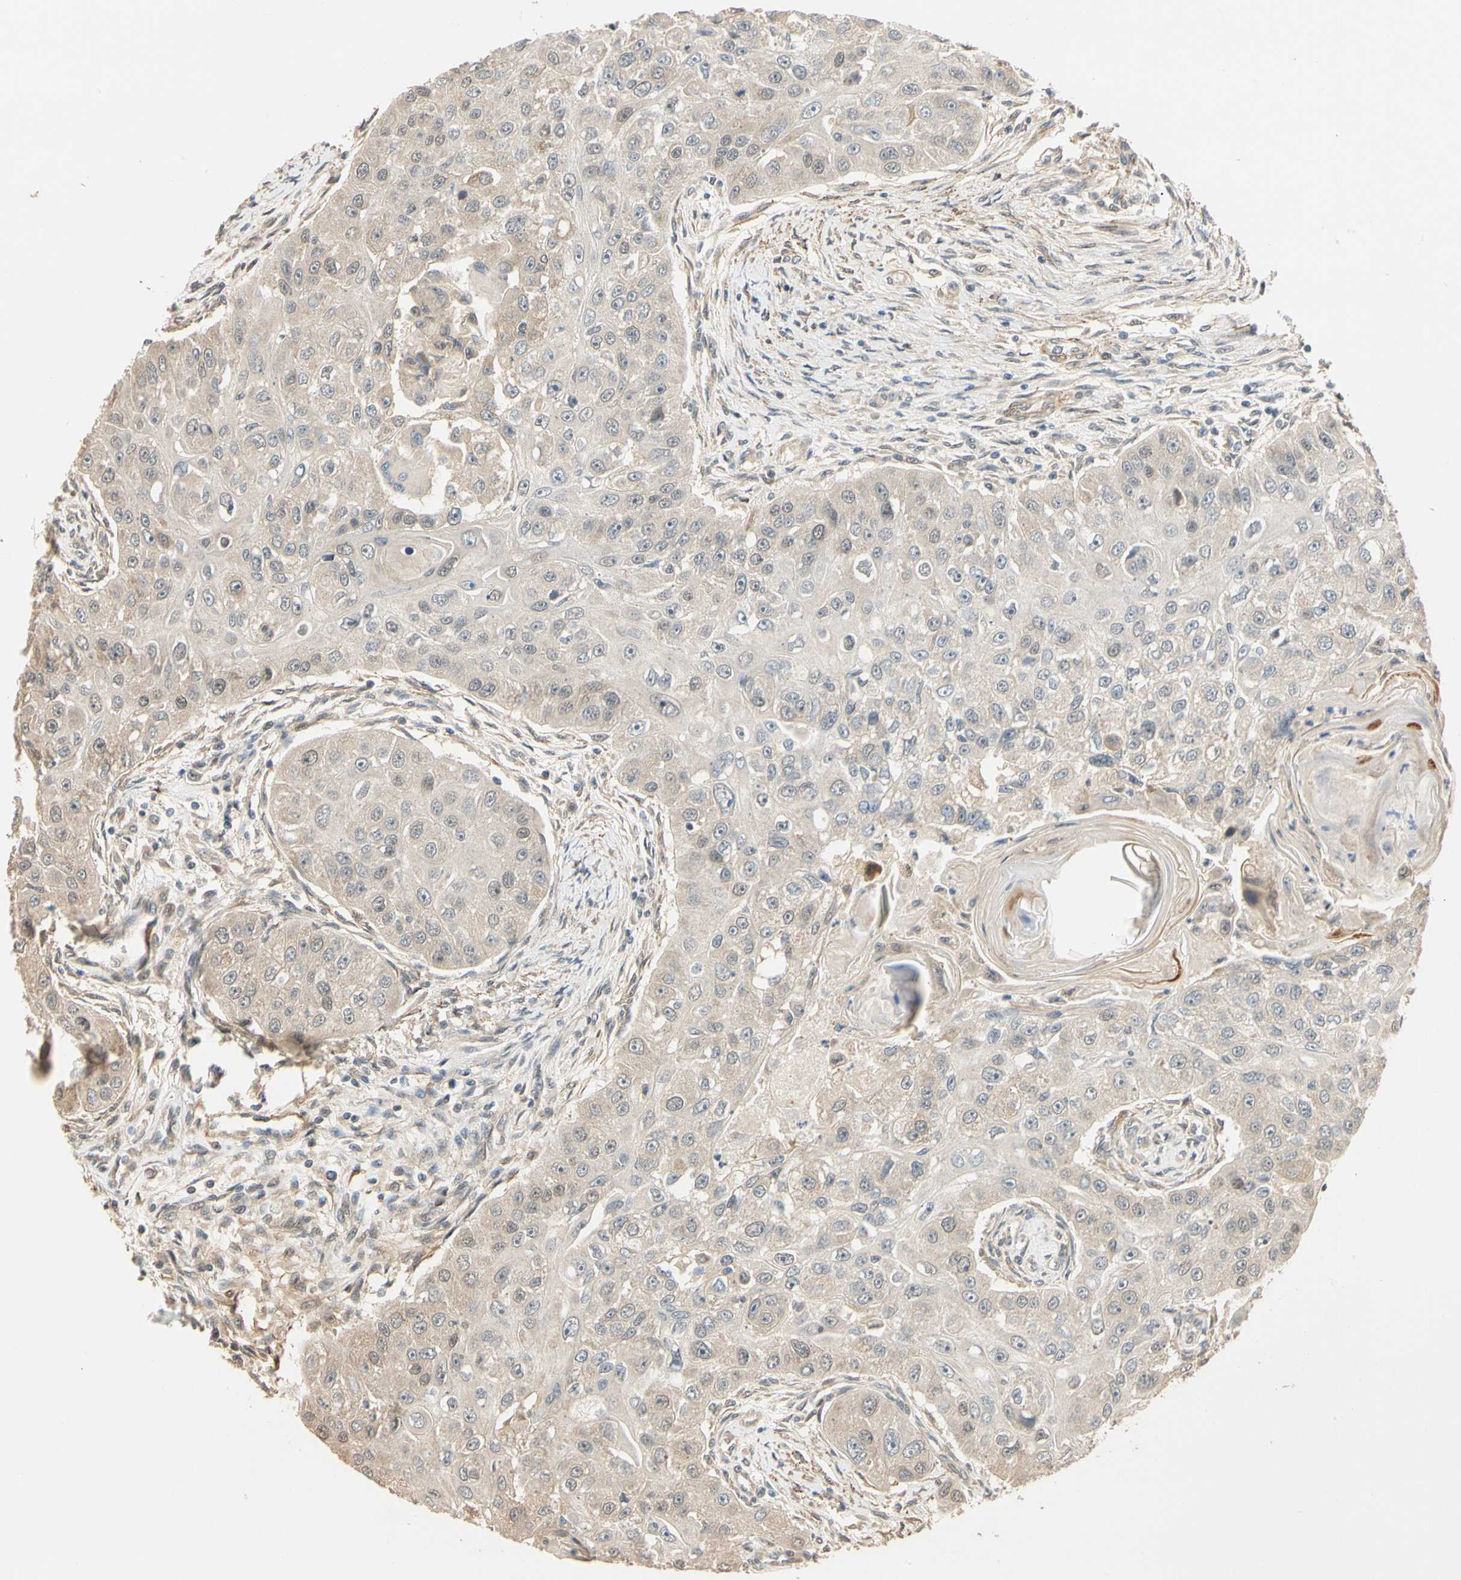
{"staining": {"intensity": "weak", "quantity": "<25%", "location": "nuclear"}, "tissue": "head and neck cancer", "cell_type": "Tumor cells", "image_type": "cancer", "snomed": [{"axis": "morphology", "description": "Normal tissue, NOS"}, {"axis": "morphology", "description": "Squamous cell carcinoma, NOS"}, {"axis": "topography", "description": "Skeletal muscle"}, {"axis": "topography", "description": "Head-Neck"}], "caption": "Immunohistochemical staining of head and neck squamous cell carcinoma exhibits no significant staining in tumor cells. (DAB immunohistochemistry, high magnification).", "gene": "QSER1", "patient": {"sex": "male", "age": 51}}